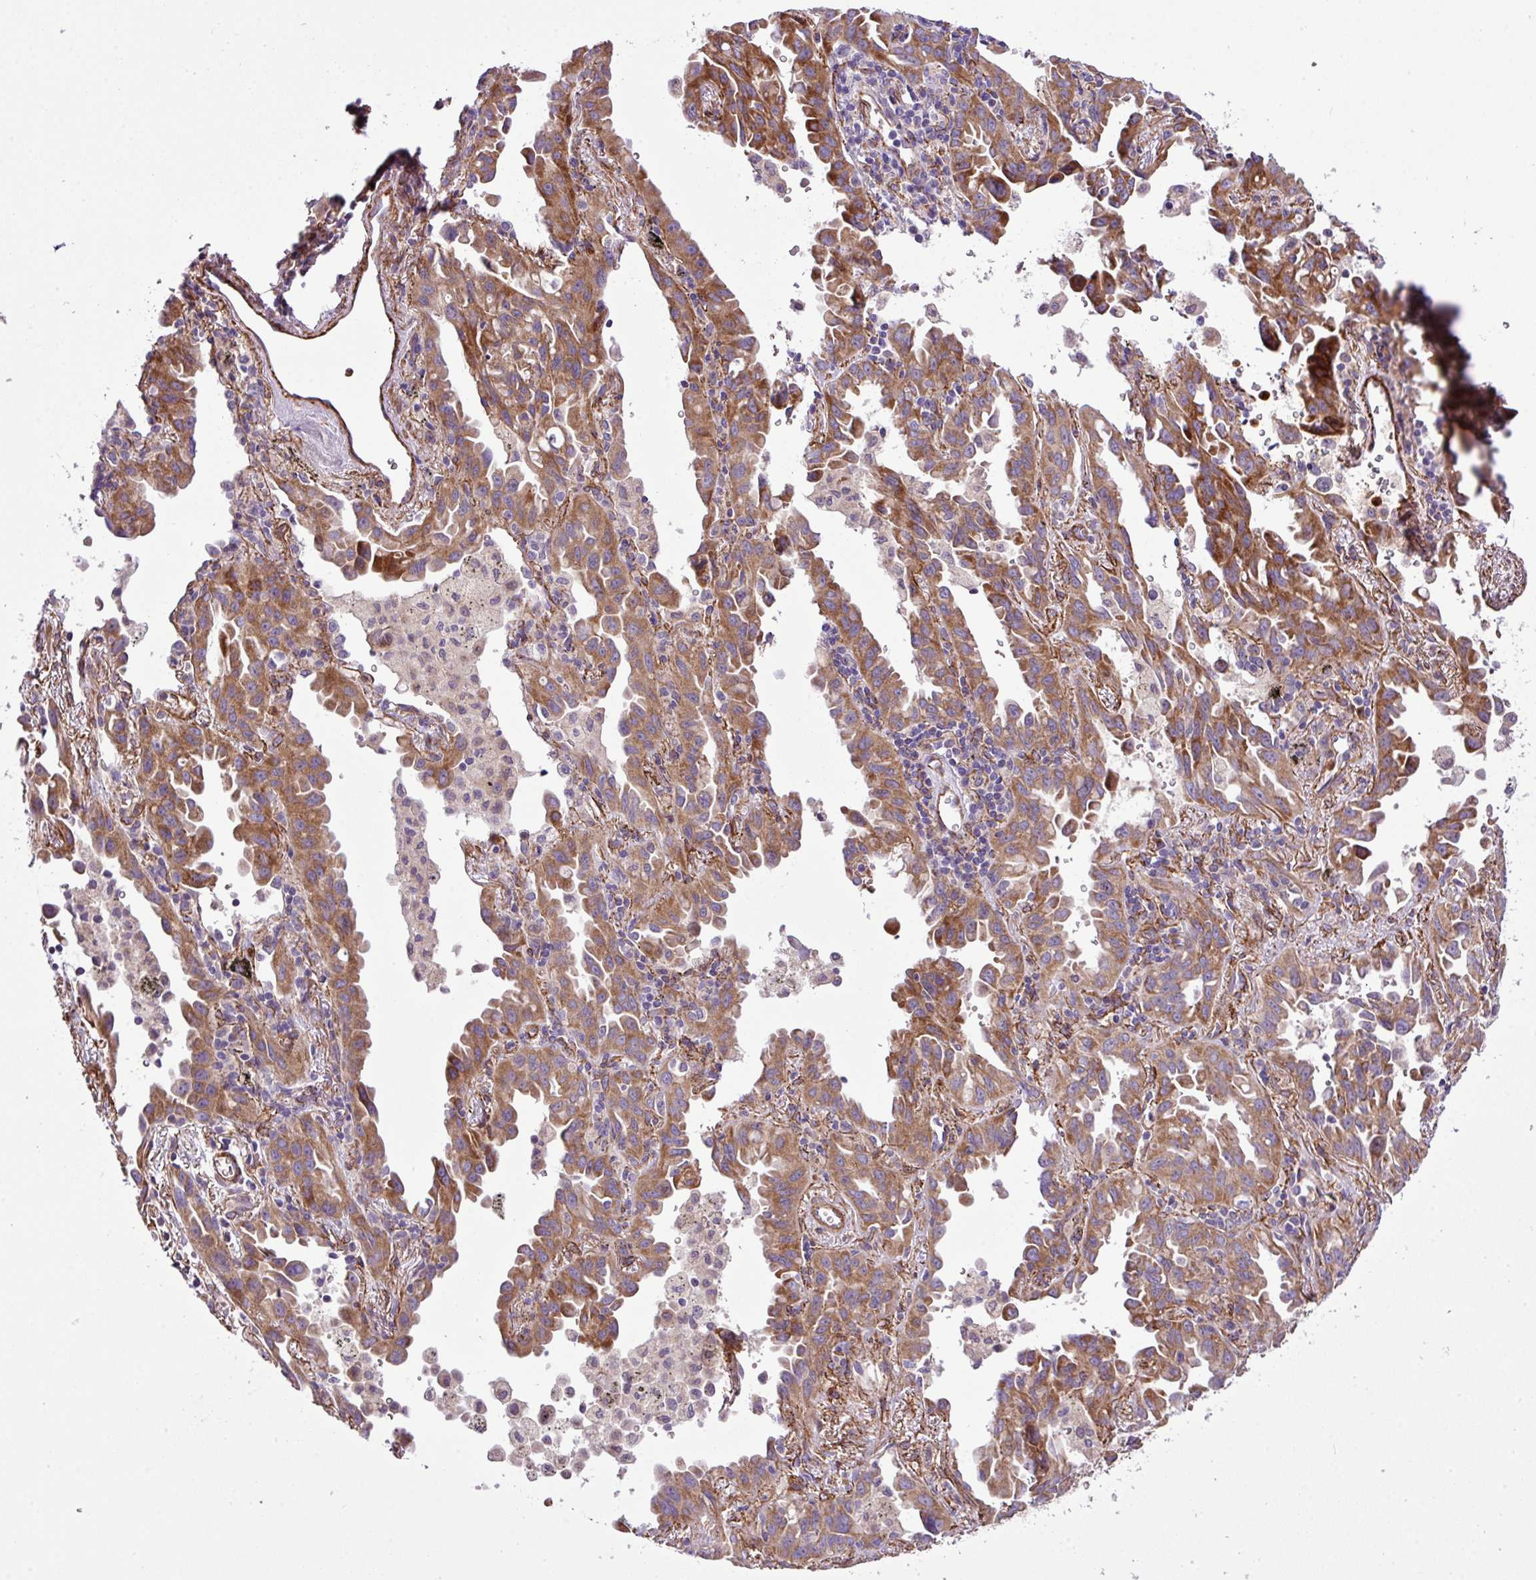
{"staining": {"intensity": "moderate", "quantity": ">75%", "location": "cytoplasmic/membranous"}, "tissue": "lung cancer", "cell_type": "Tumor cells", "image_type": "cancer", "snomed": [{"axis": "morphology", "description": "Adenocarcinoma, NOS"}, {"axis": "topography", "description": "Lung"}], "caption": "Immunohistochemical staining of human adenocarcinoma (lung) shows moderate cytoplasmic/membranous protein staining in about >75% of tumor cells. The staining was performed using DAB (3,3'-diaminobenzidine) to visualize the protein expression in brown, while the nuclei were stained in blue with hematoxylin (Magnification: 20x).", "gene": "FAM47E", "patient": {"sex": "male", "age": 68}}